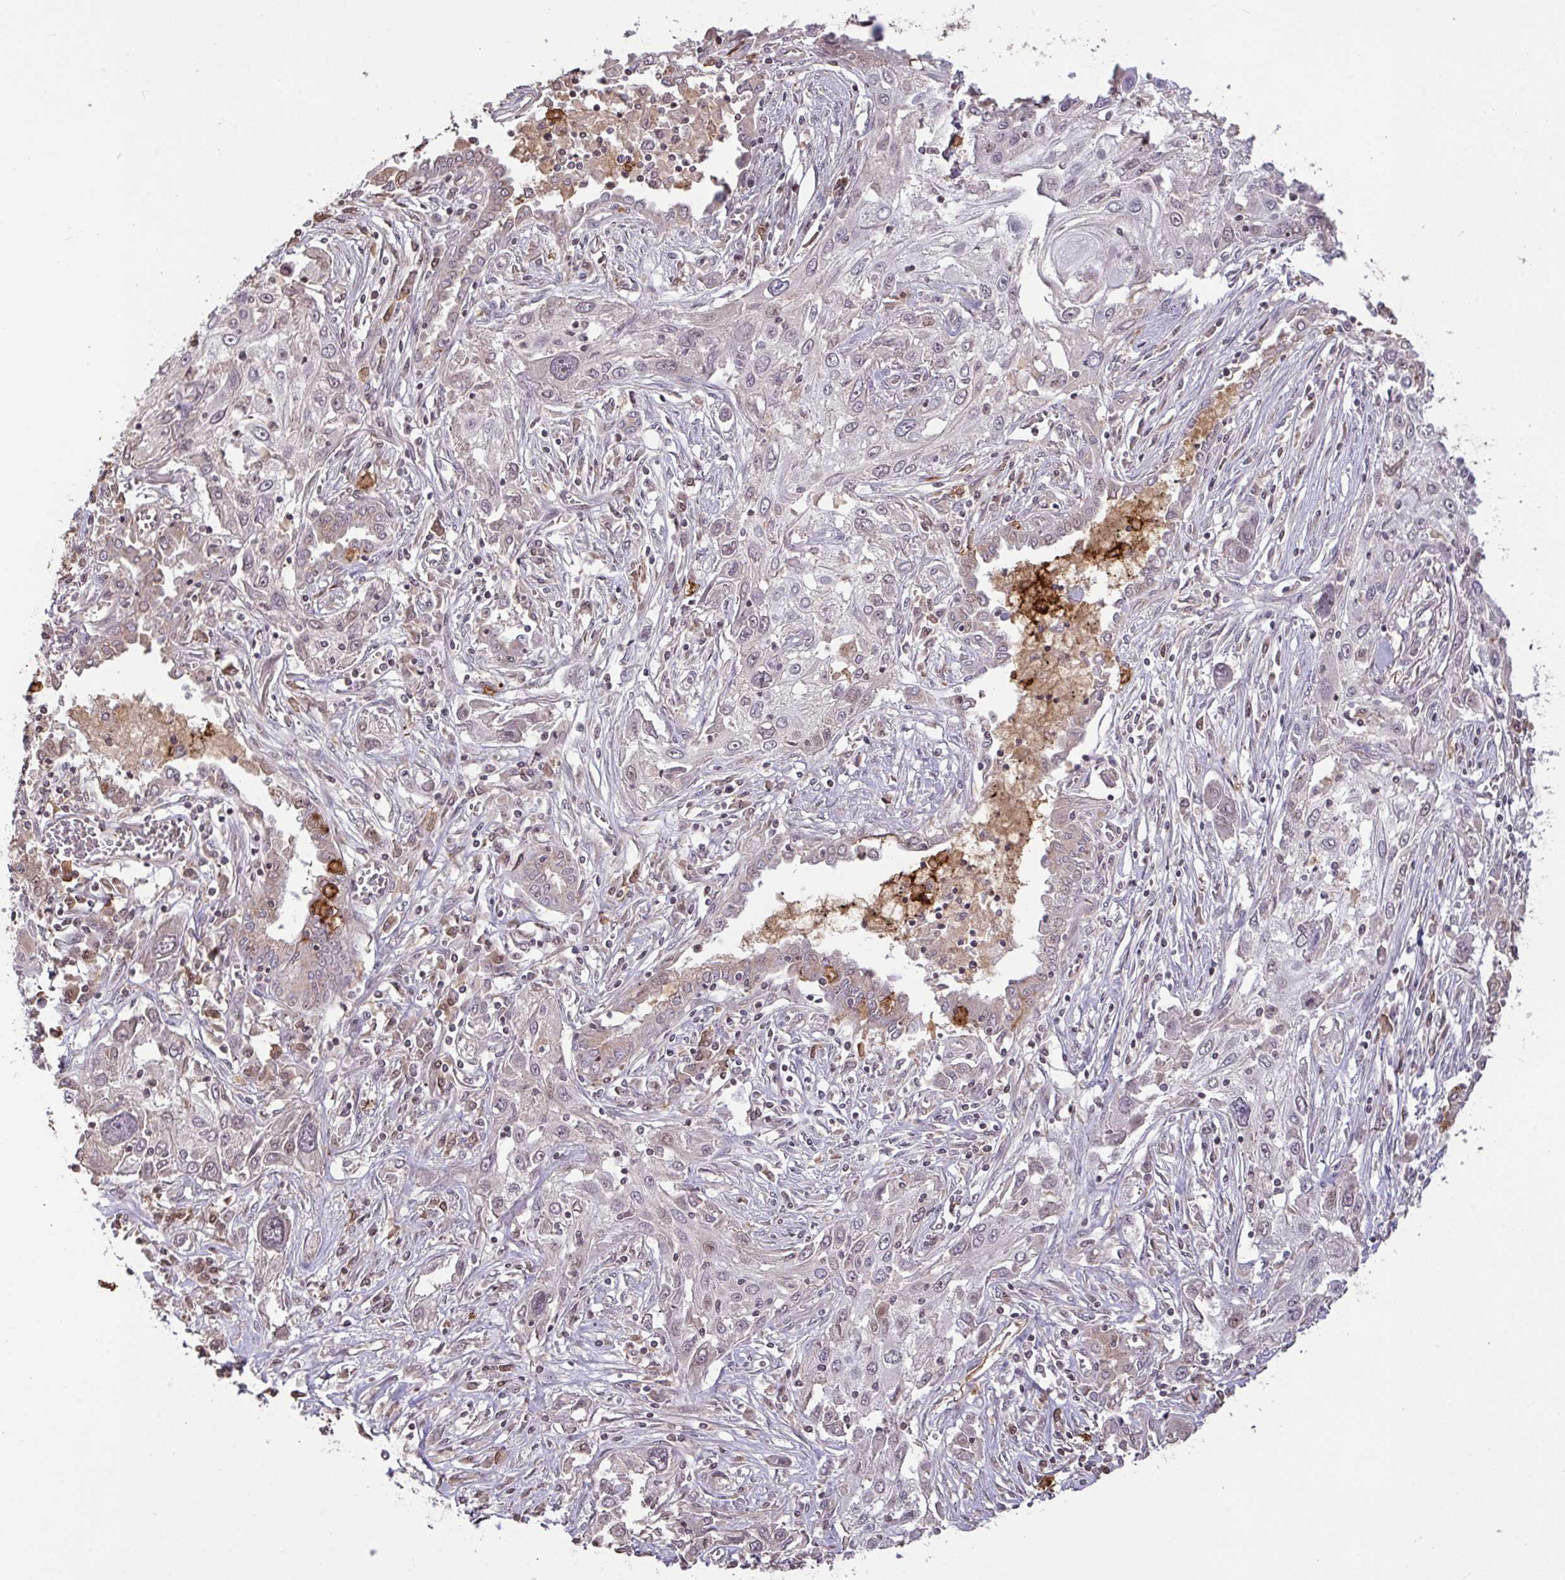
{"staining": {"intensity": "negative", "quantity": "none", "location": "none"}, "tissue": "lung cancer", "cell_type": "Tumor cells", "image_type": "cancer", "snomed": [{"axis": "morphology", "description": "Squamous cell carcinoma, NOS"}, {"axis": "topography", "description": "Lung"}], "caption": "Immunohistochemistry (IHC) of lung cancer (squamous cell carcinoma) reveals no staining in tumor cells.", "gene": "FCER1A", "patient": {"sex": "female", "age": 69}}